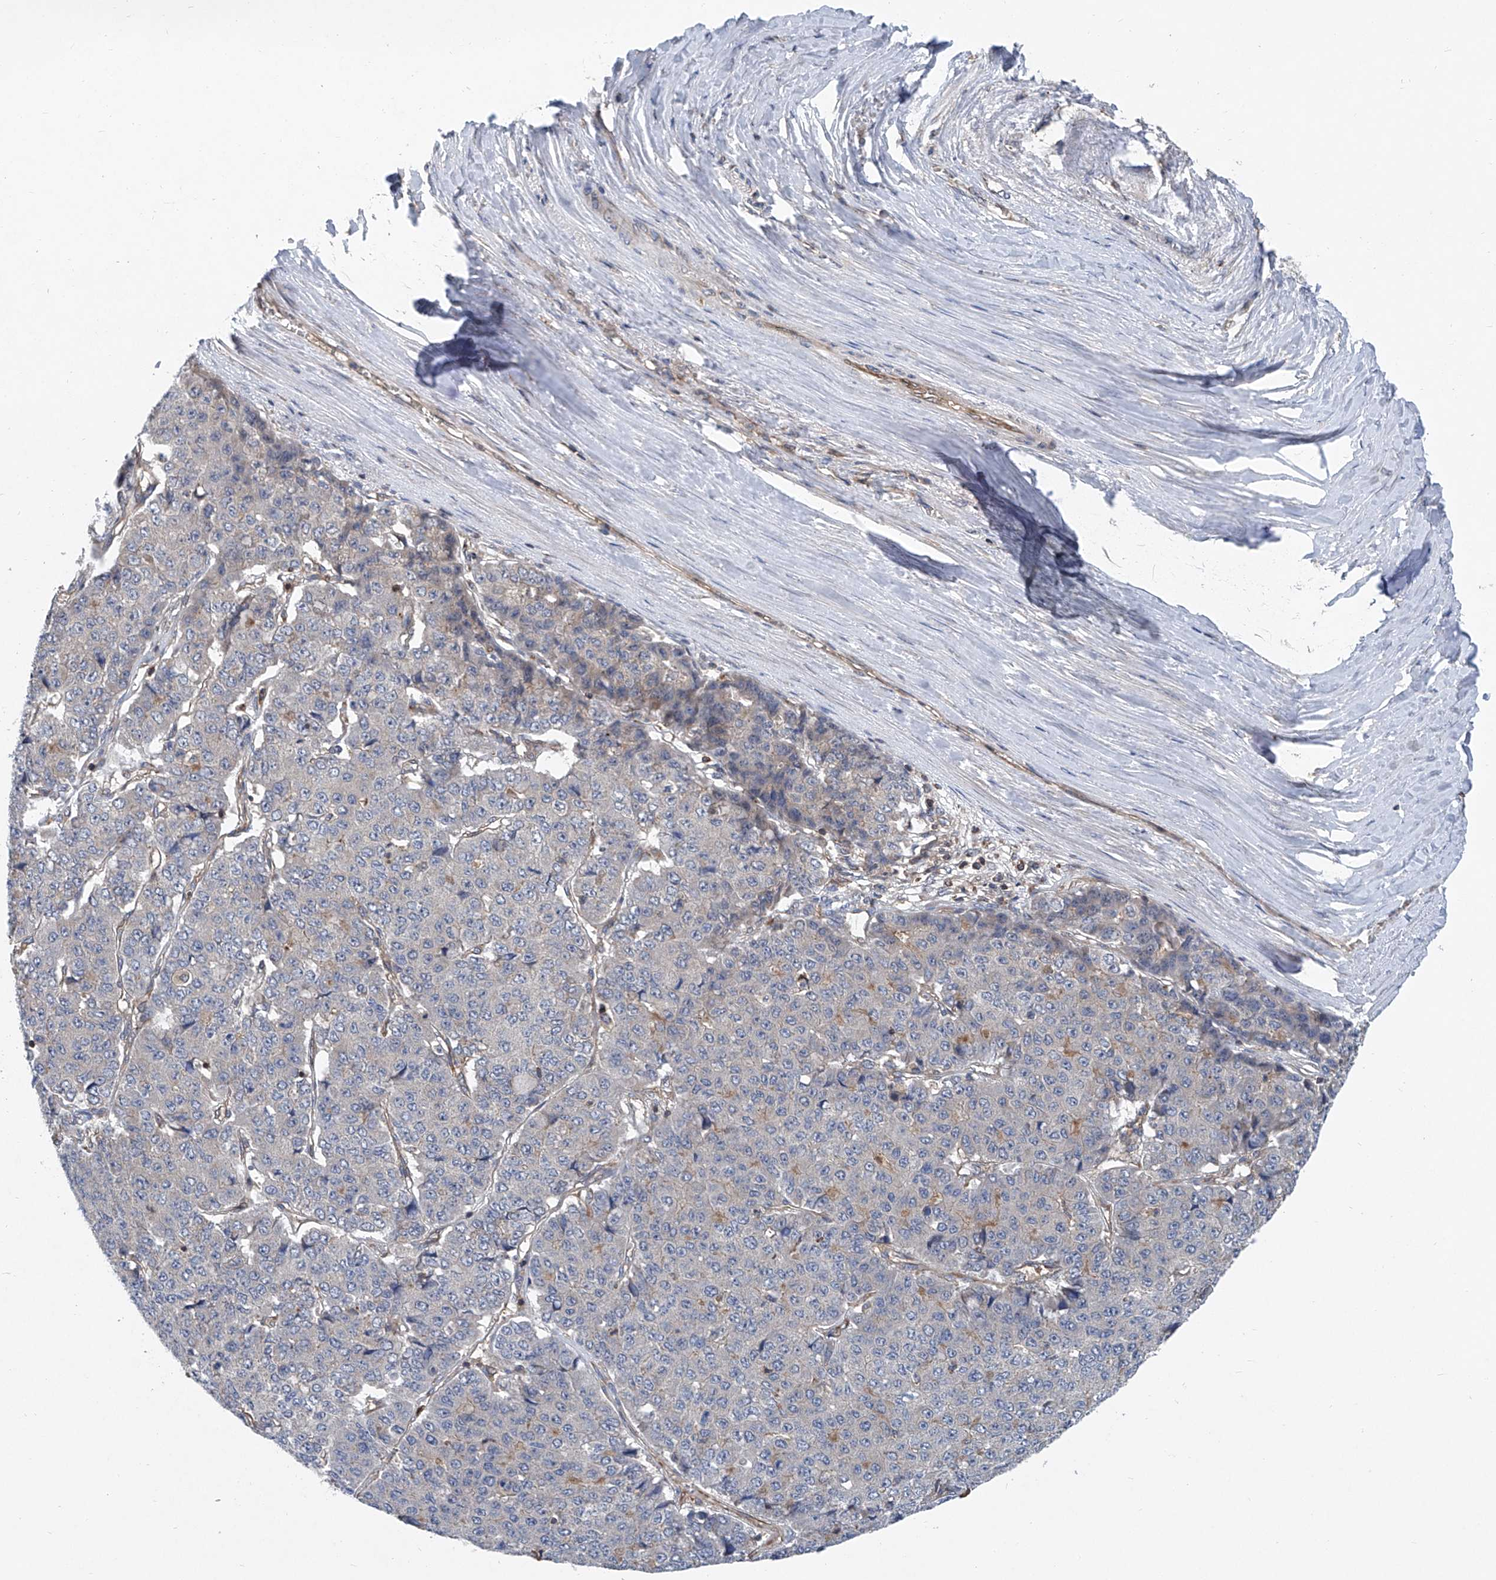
{"staining": {"intensity": "negative", "quantity": "none", "location": "none"}, "tissue": "pancreatic cancer", "cell_type": "Tumor cells", "image_type": "cancer", "snomed": [{"axis": "morphology", "description": "Adenocarcinoma, NOS"}, {"axis": "topography", "description": "Pancreas"}], "caption": "The photomicrograph shows no staining of tumor cells in pancreatic adenocarcinoma. The staining was performed using DAB (3,3'-diaminobenzidine) to visualize the protein expression in brown, while the nuclei were stained in blue with hematoxylin (Magnification: 20x).", "gene": "TRIM38", "patient": {"sex": "male", "age": 50}}